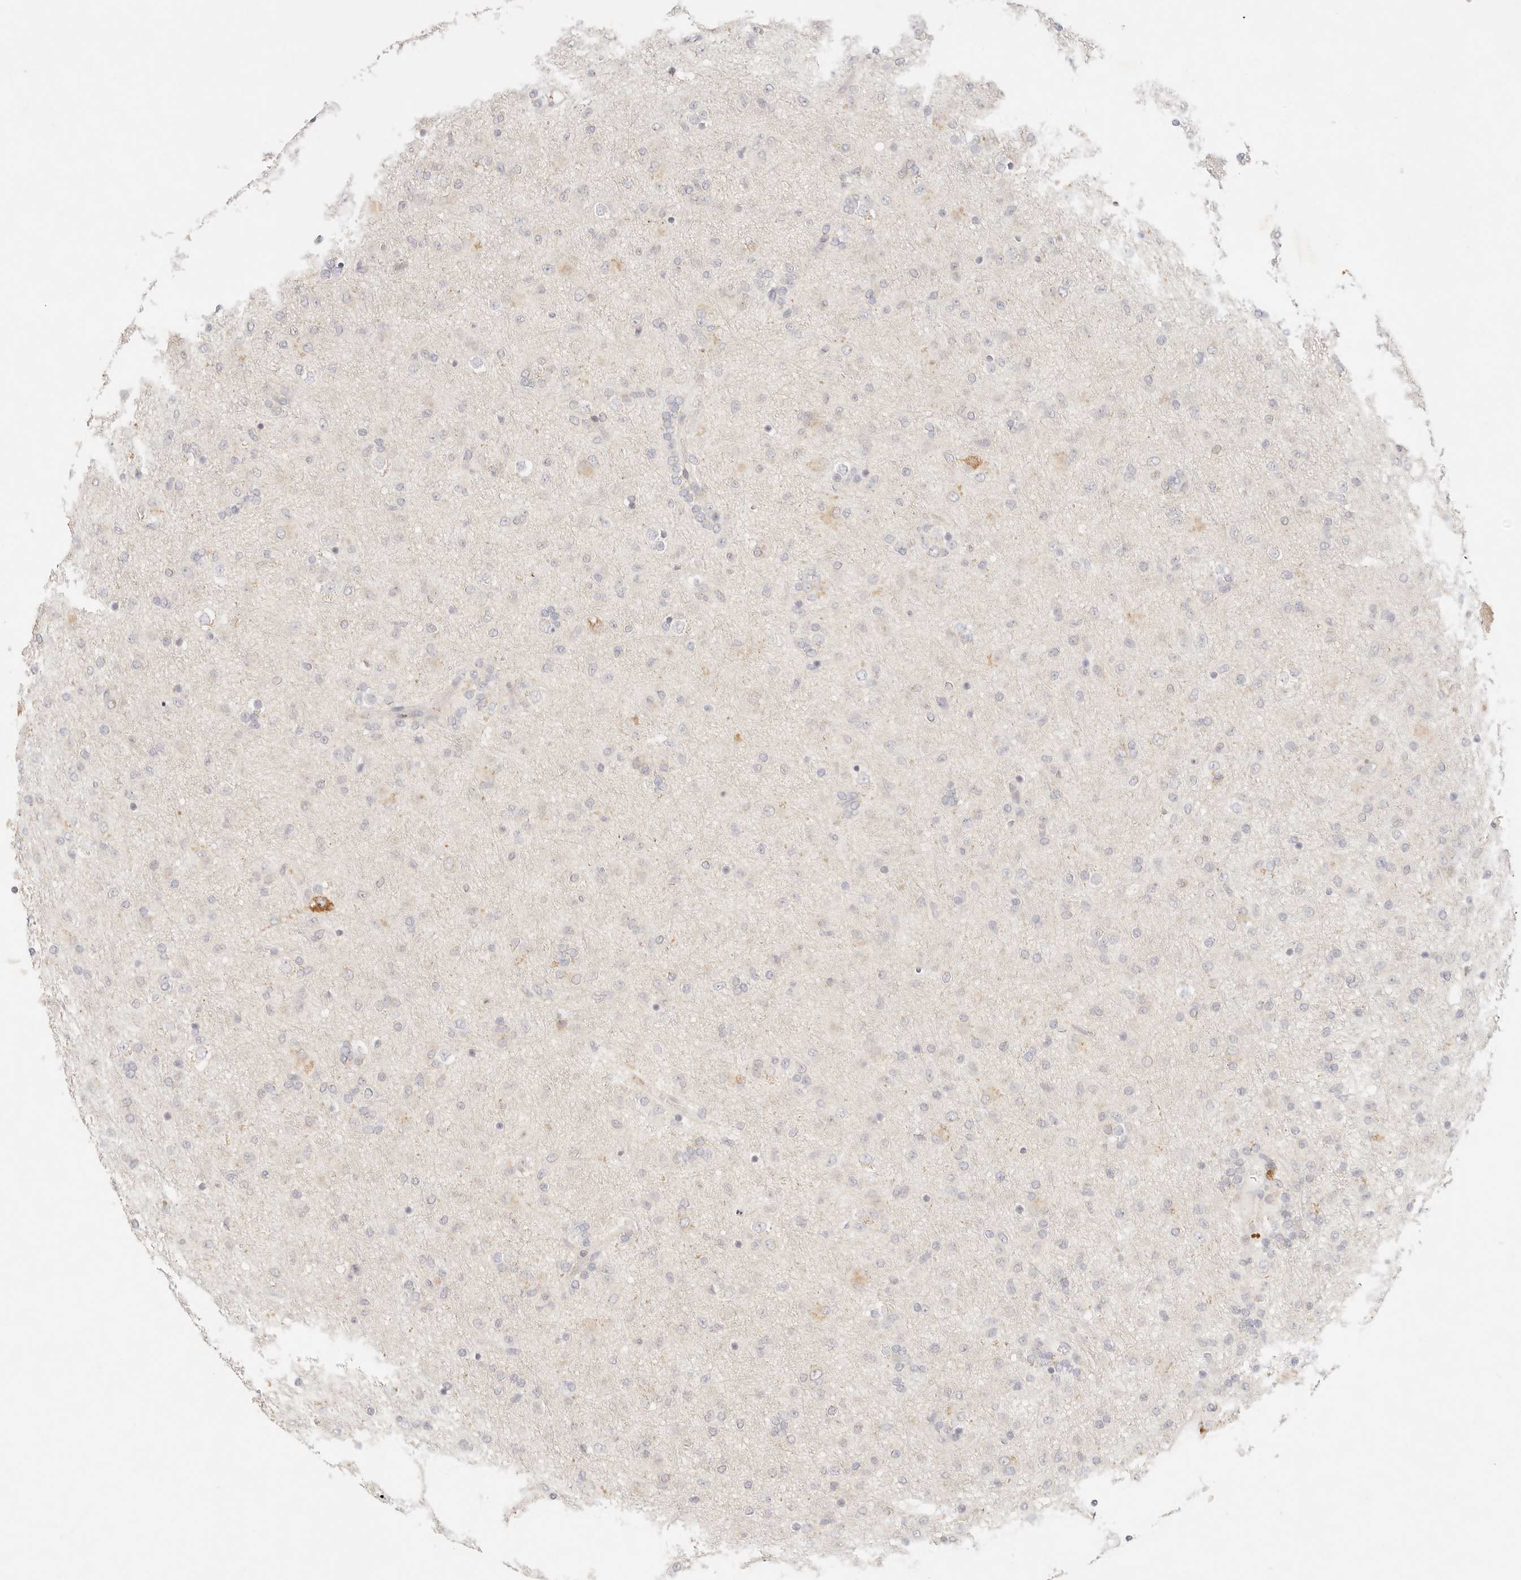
{"staining": {"intensity": "negative", "quantity": "none", "location": "none"}, "tissue": "glioma", "cell_type": "Tumor cells", "image_type": "cancer", "snomed": [{"axis": "morphology", "description": "Glioma, malignant, Low grade"}, {"axis": "topography", "description": "Brain"}], "caption": "The micrograph demonstrates no staining of tumor cells in glioma.", "gene": "GPR156", "patient": {"sex": "male", "age": 65}}